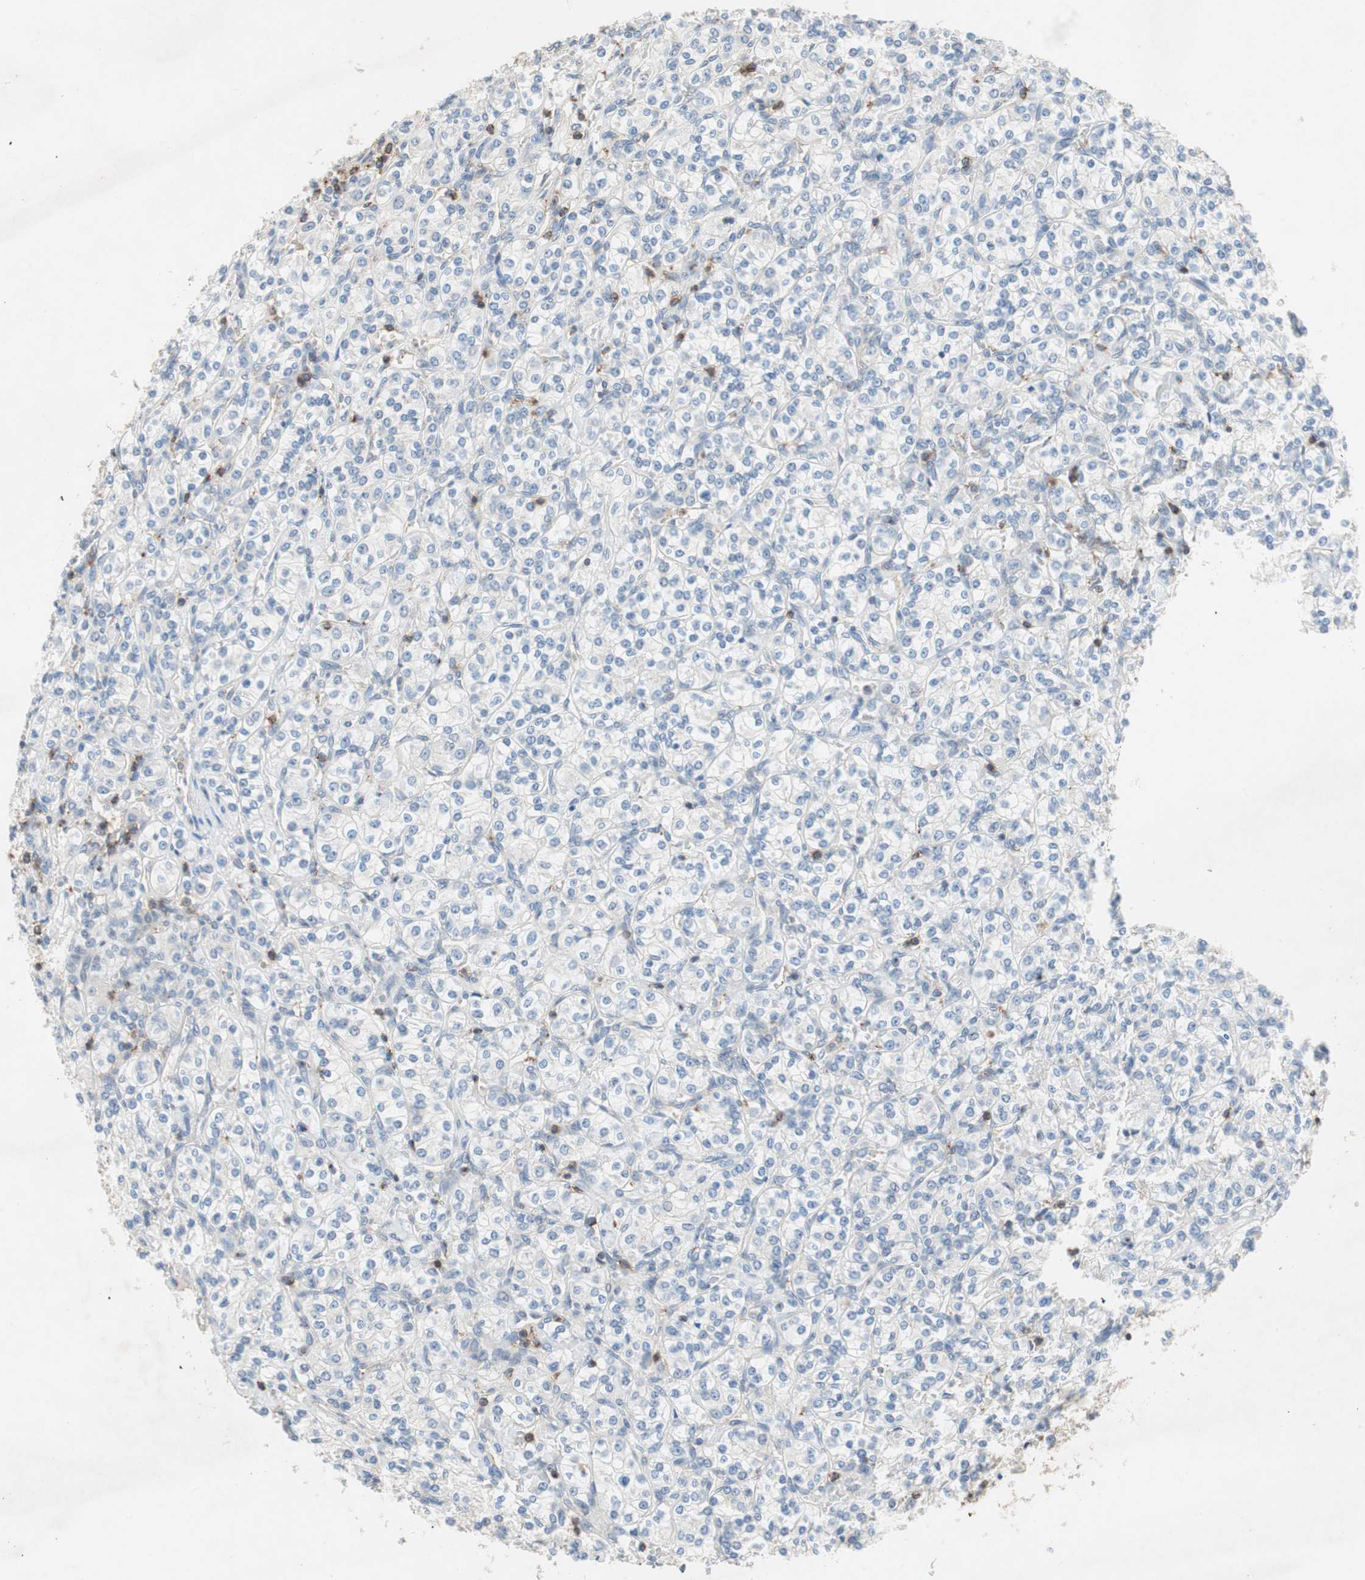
{"staining": {"intensity": "negative", "quantity": "none", "location": "none"}, "tissue": "renal cancer", "cell_type": "Tumor cells", "image_type": "cancer", "snomed": [{"axis": "morphology", "description": "Adenocarcinoma, NOS"}, {"axis": "topography", "description": "Kidney"}], "caption": "Photomicrograph shows no protein expression in tumor cells of renal cancer tissue.", "gene": "GALT", "patient": {"sex": "male", "age": 77}}